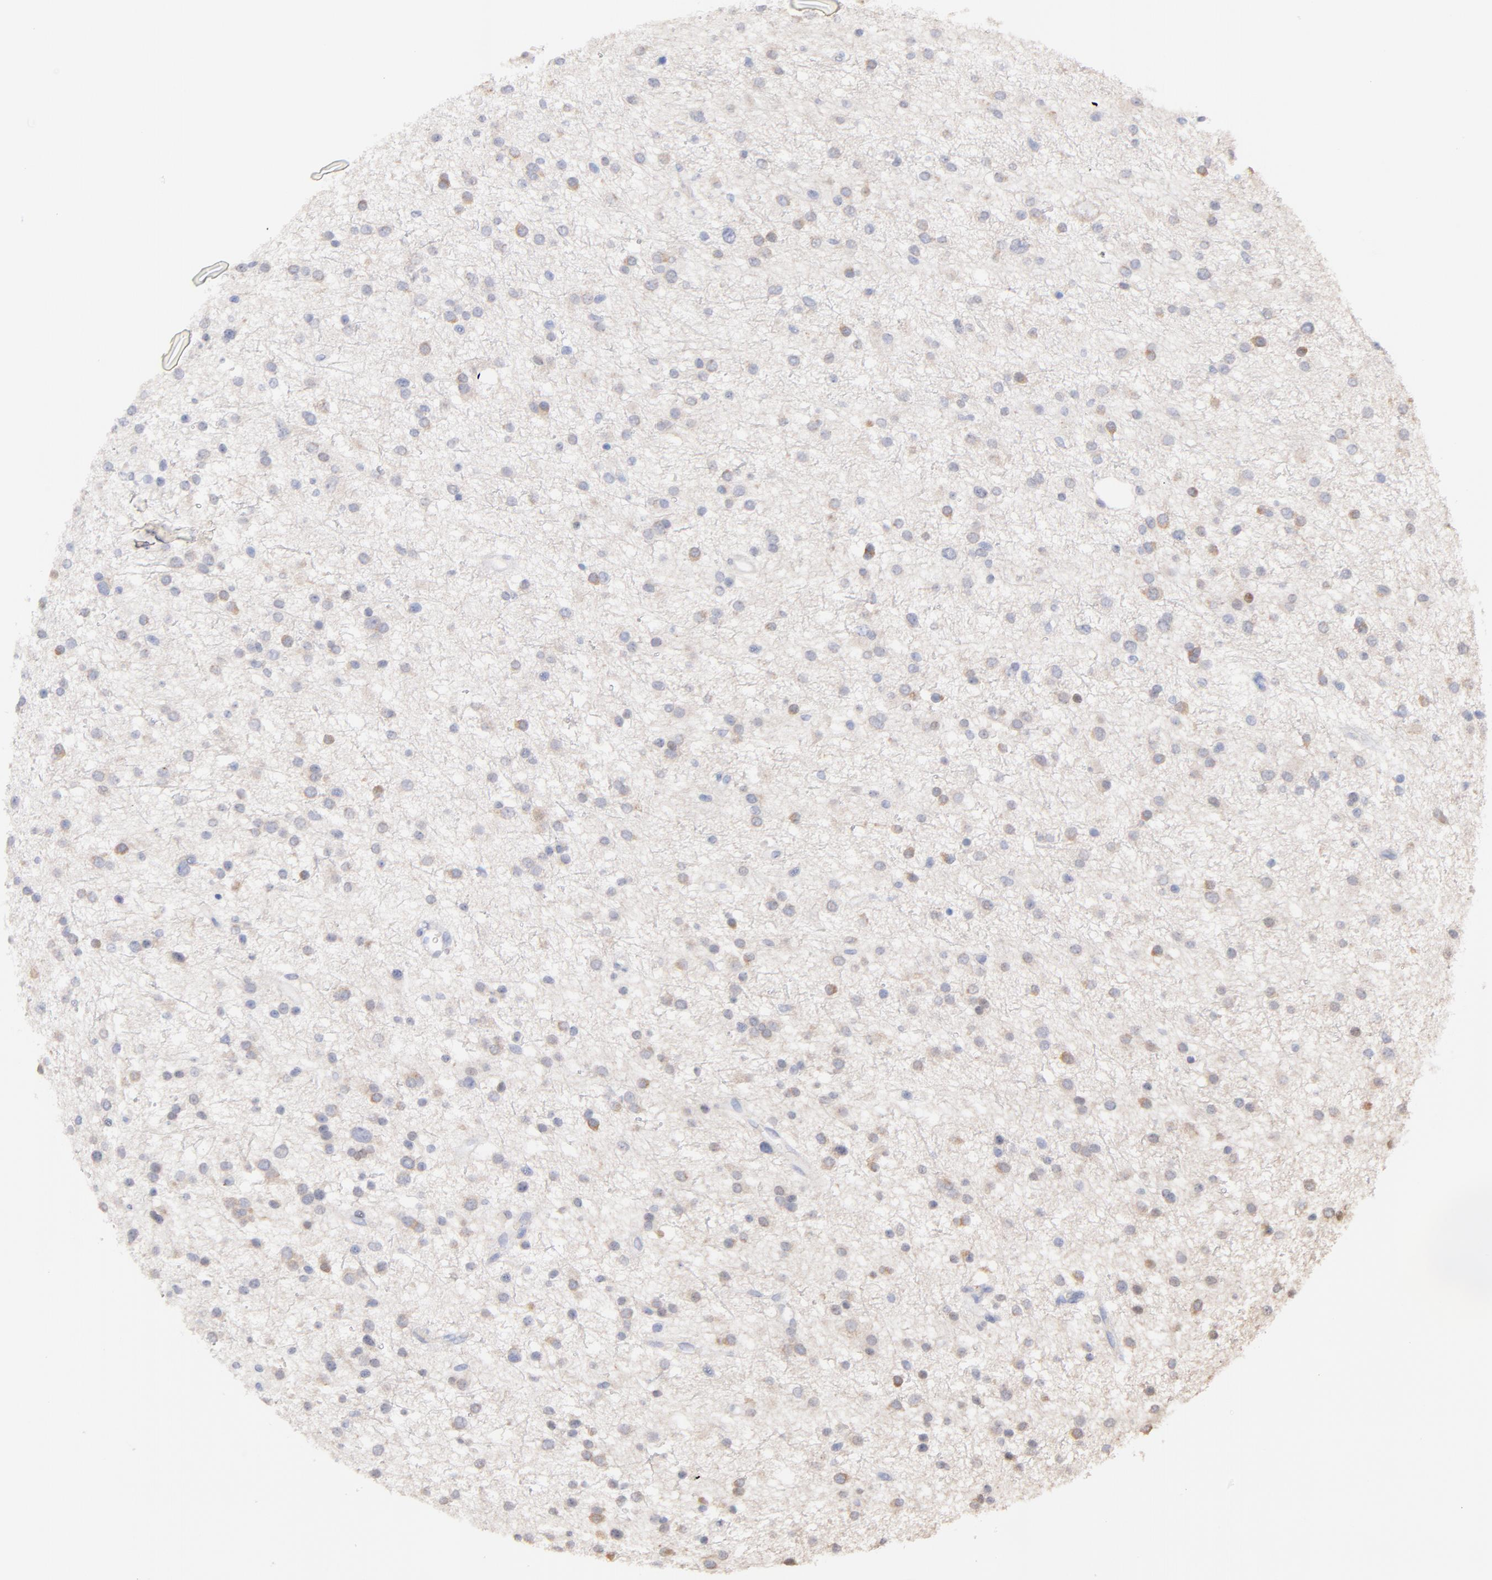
{"staining": {"intensity": "weak", "quantity": "25%-75%", "location": "cytoplasmic/membranous"}, "tissue": "glioma", "cell_type": "Tumor cells", "image_type": "cancer", "snomed": [{"axis": "morphology", "description": "Glioma, malignant, Low grade"}, {"axis": "topography", "description": "Brain"}], "caption": "Immunohistochemical staining of glioma exhibits low levels of weak cytoplasmic/membranous staining in about 25%-75% of tumor cells.", "gene": "CFAP57", "patient": {"sex": "female", "age": 36}}